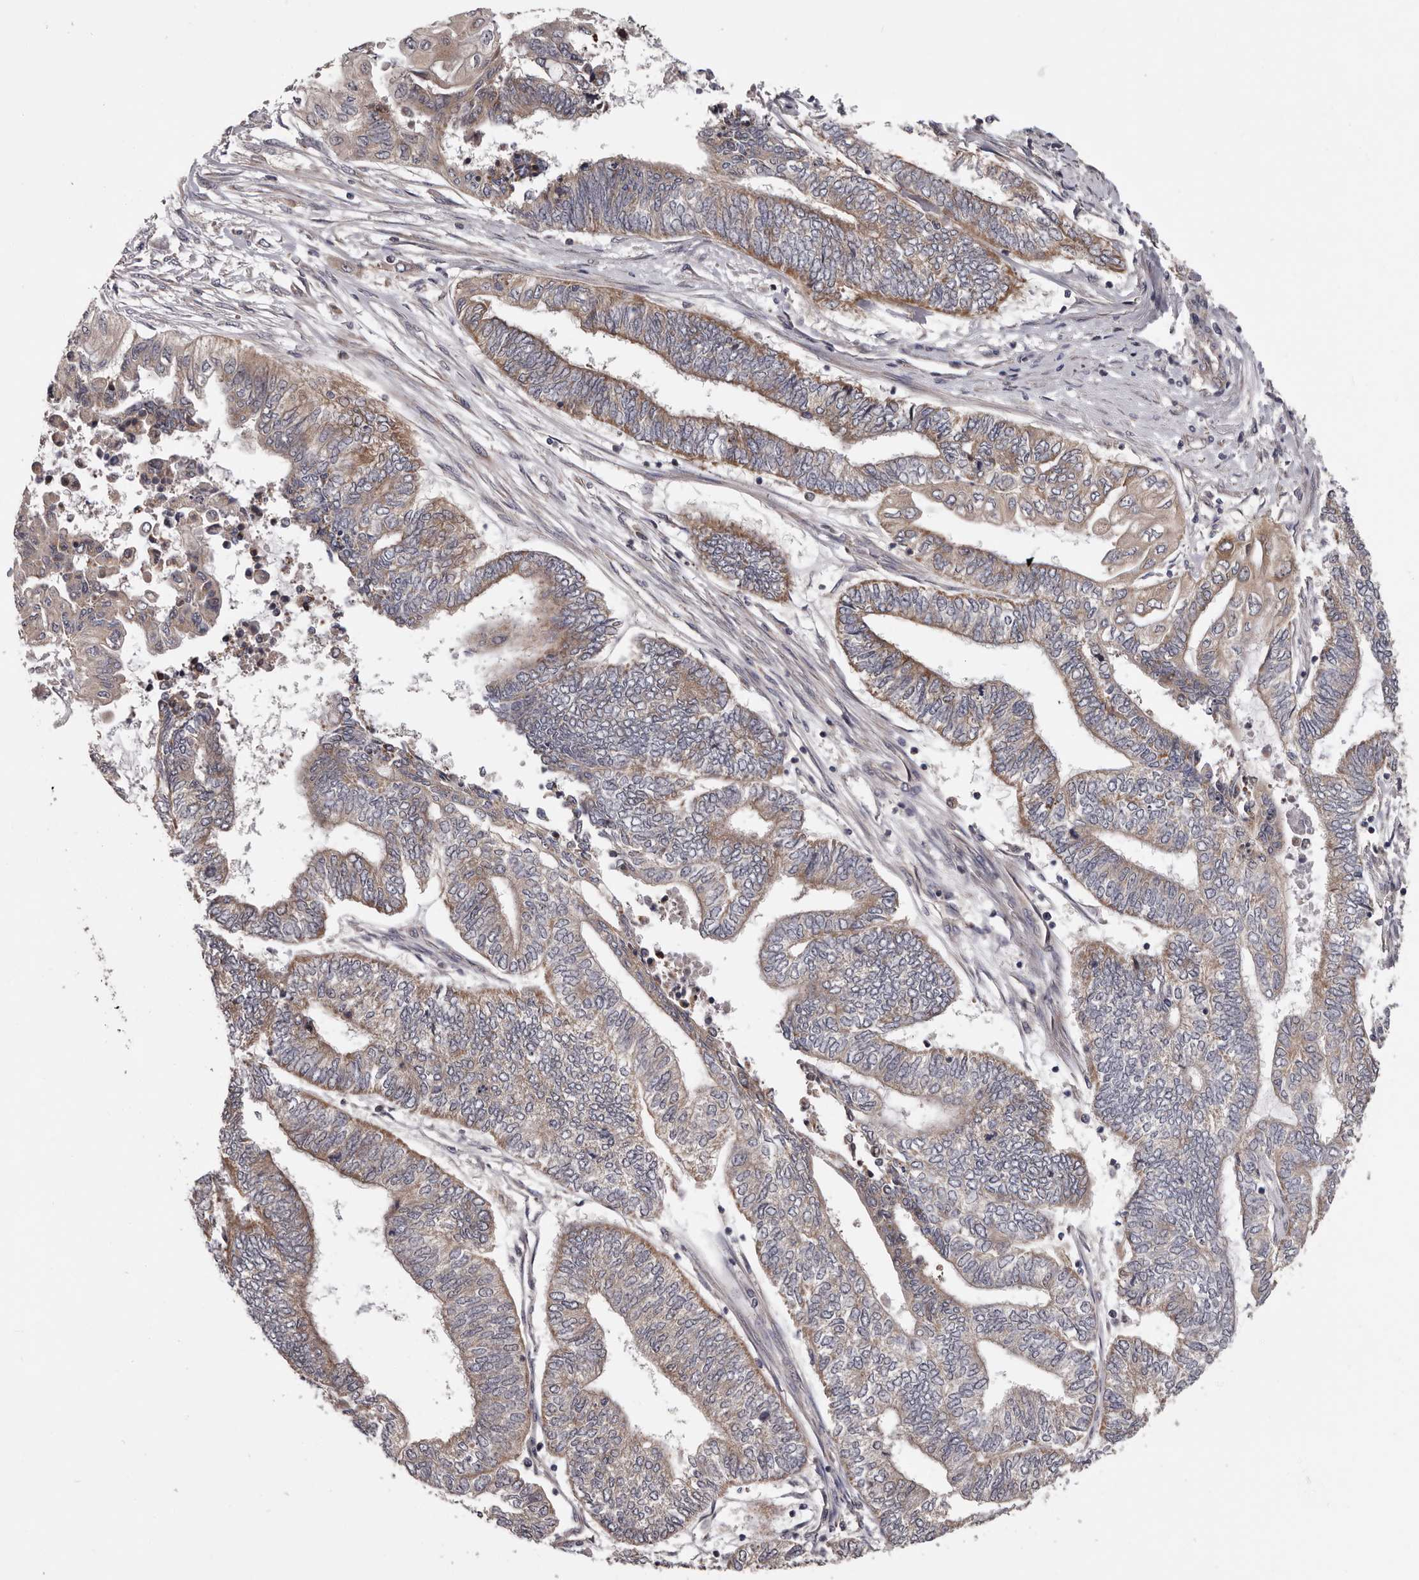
{"staining": {"intensity": "moderate", "quantity": "25%-75%", "location": "cytoplasmic/membranous"}, "tissue": "endometrial cancer", "cell_type": "Tumor cells", "image_type": "cancer", "snomed": [{"axis": "morphology", "description": "Adenocarcinoma, NOS"}, {"axis": "topography", "description": "Uterus"}, {"axis": "topography", "description": "Endometrium"}], "caption": "Tumor cells show medium levels of moderate cytoplasmic/membranous staining in approximately 25%-75% of cells in human endometrial cancer (adenocarcinoma).", "gene": "VPS37A", "patient": {"sex": "female", "age": 70}}